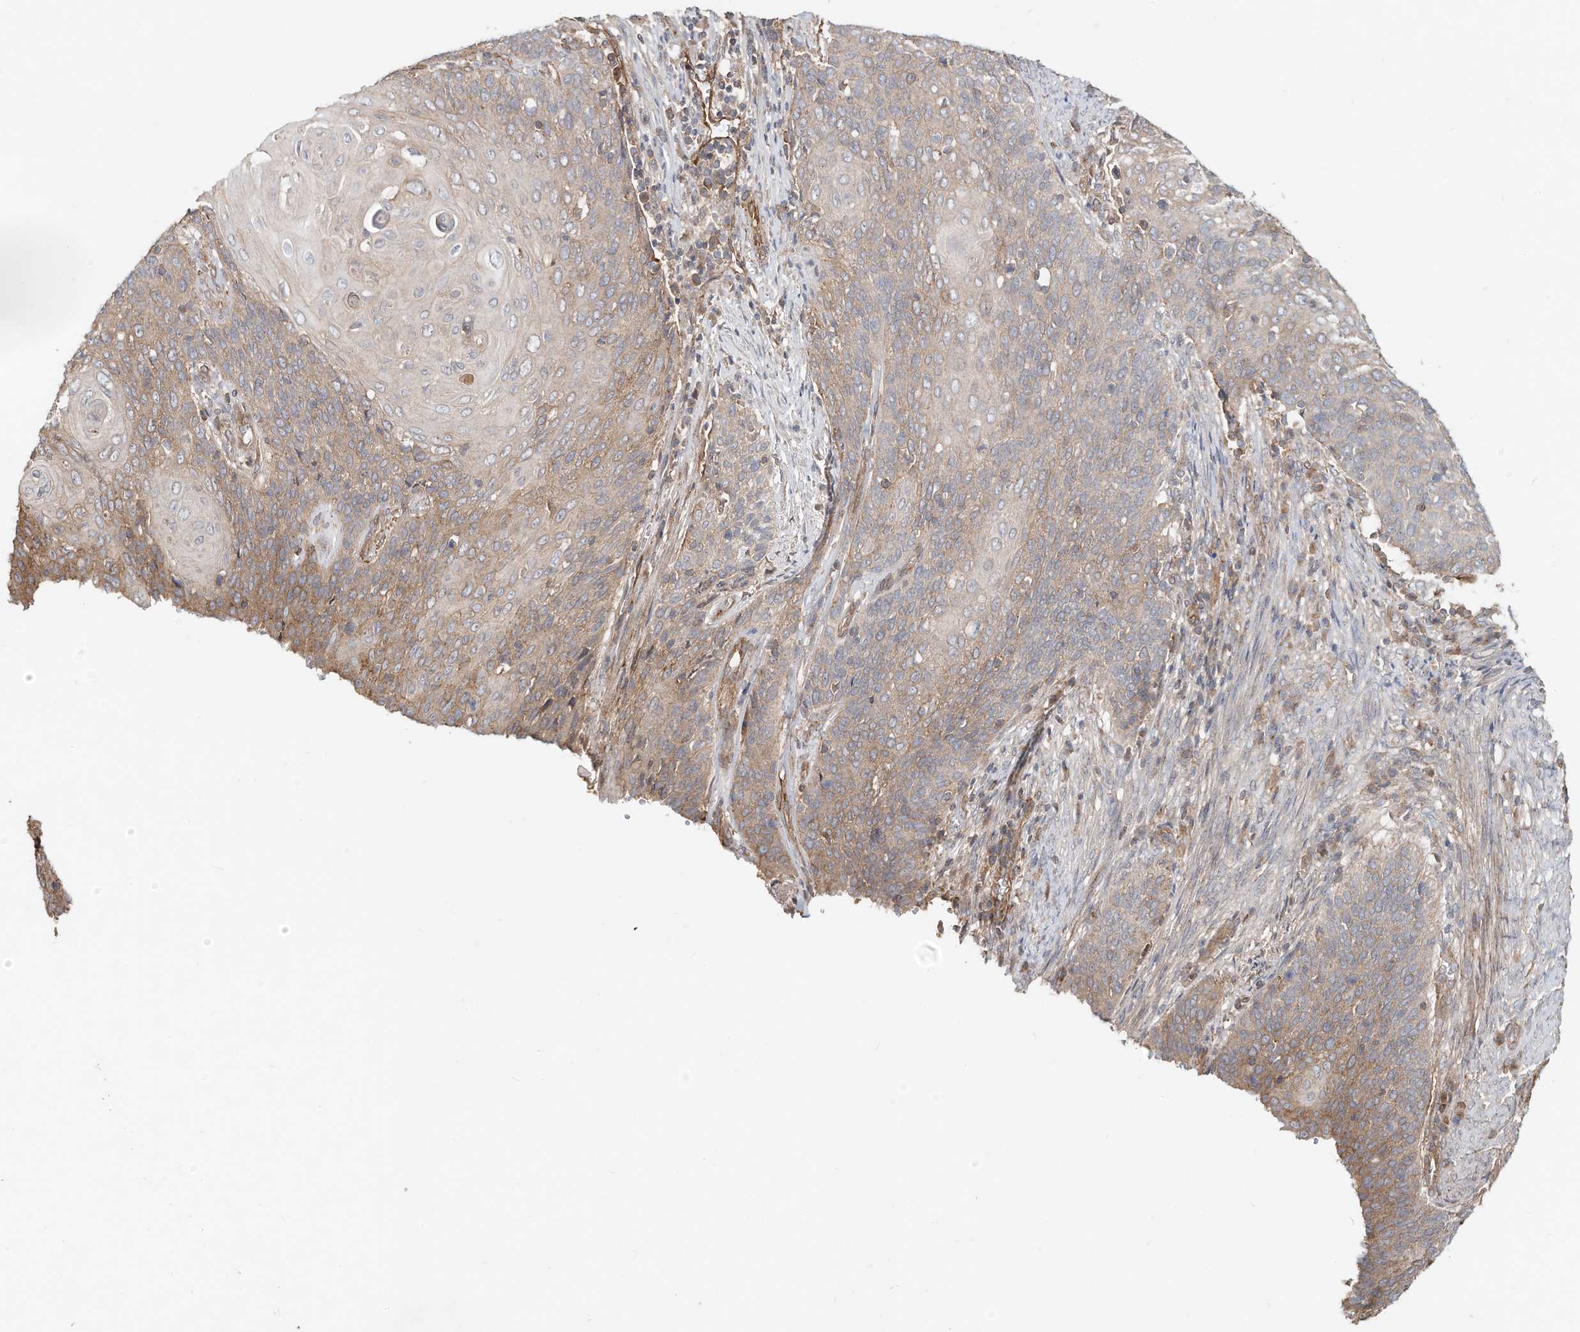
{"staining": {"intensity": "moderate", "quantity": "25%-75%", "location": "cytoplasmic/membranous"}, "tissue": "cervical cancer", "cell_type": "Tumor cells", "image_type": "cancer", "snomed": [{"axis": "morphology", "description": "Squamous cell carcinoma, NOS"}, {"axis": "topography", "description": "Cervix"}], "caption": "About 25%-75% of tumor cells in human cervical cancer demonstrate moderate cytoplasmic/membranous protein staining as visualized by brown immunohistochemical staining.", "gene": "HTR5A", "patient": {"sex": "female", "age": 39}}